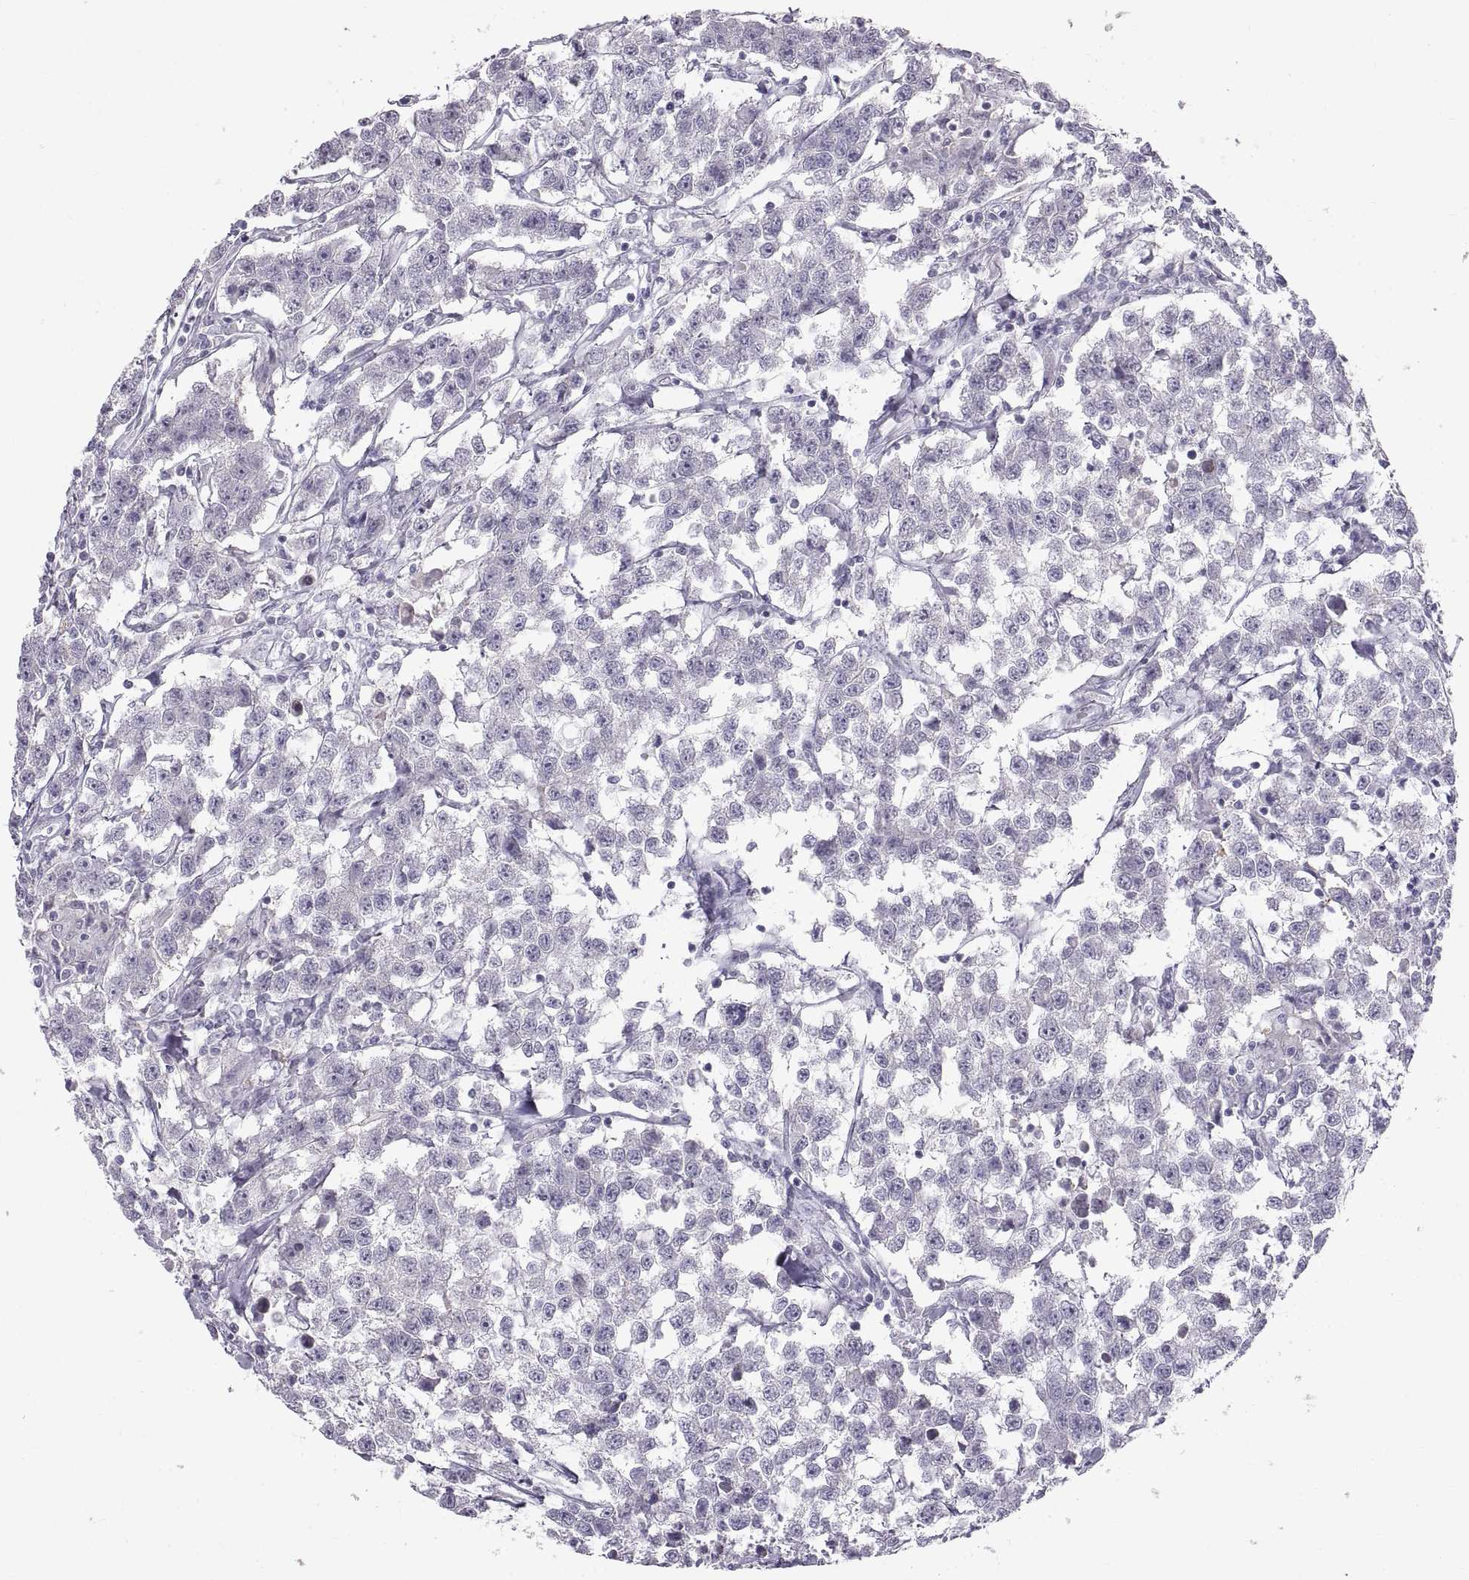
{"staining": {"intensity": "negative", "quantity": "none", "location": "none"}, "tissue": "testis cancer", "cell_type": "Tumor cells", "image_type": "cancer", "snomed": [{"axis": "morphology", "description": "Seminoma, NOS"}, {"axis": "topography", "description": "Testis"}], "caption": "DAB (3,3'-diaminobenzidine) immunohistochemical staining of human testis seminoma shows no significant expression in tumor cells.", "gene": "SPACDR", "patient": {"sex": "male", "age": 59}}